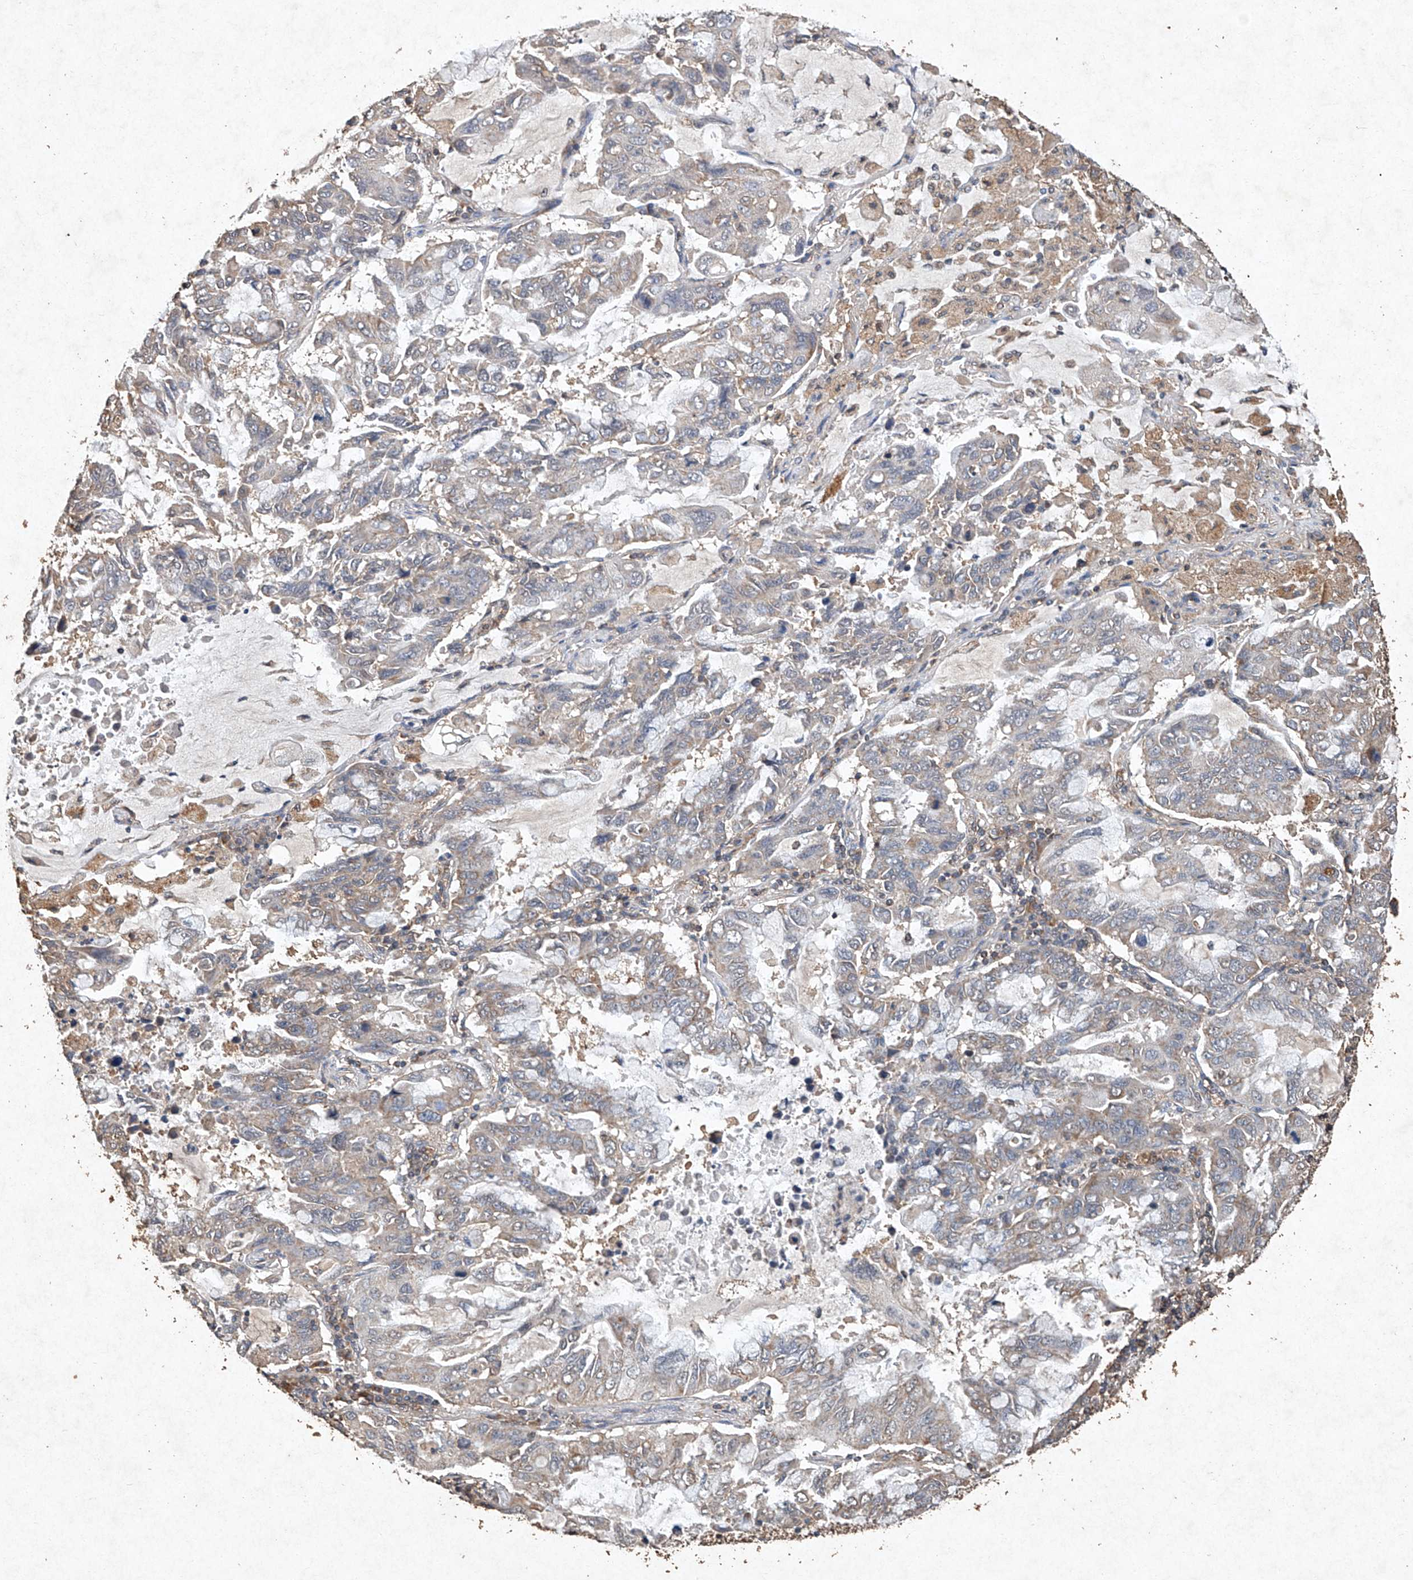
{"staining": {"intensity": "negative", "quantity": "none", "location": "none"}, "tissue": "lung cancer", "cell_type": "Tumor cells", "image_type": "cancer", "snomed": [{"axis": "morphology", "description": "Adenocarcinoma, NOS"}, {"axis": "topography", "description": "Lung"}], "caption": "The micrograph exhibits no significant staining in tumor cells of lung cancer.", "gene": "STK3", "patient": {"sex": "male", "age": 64}}